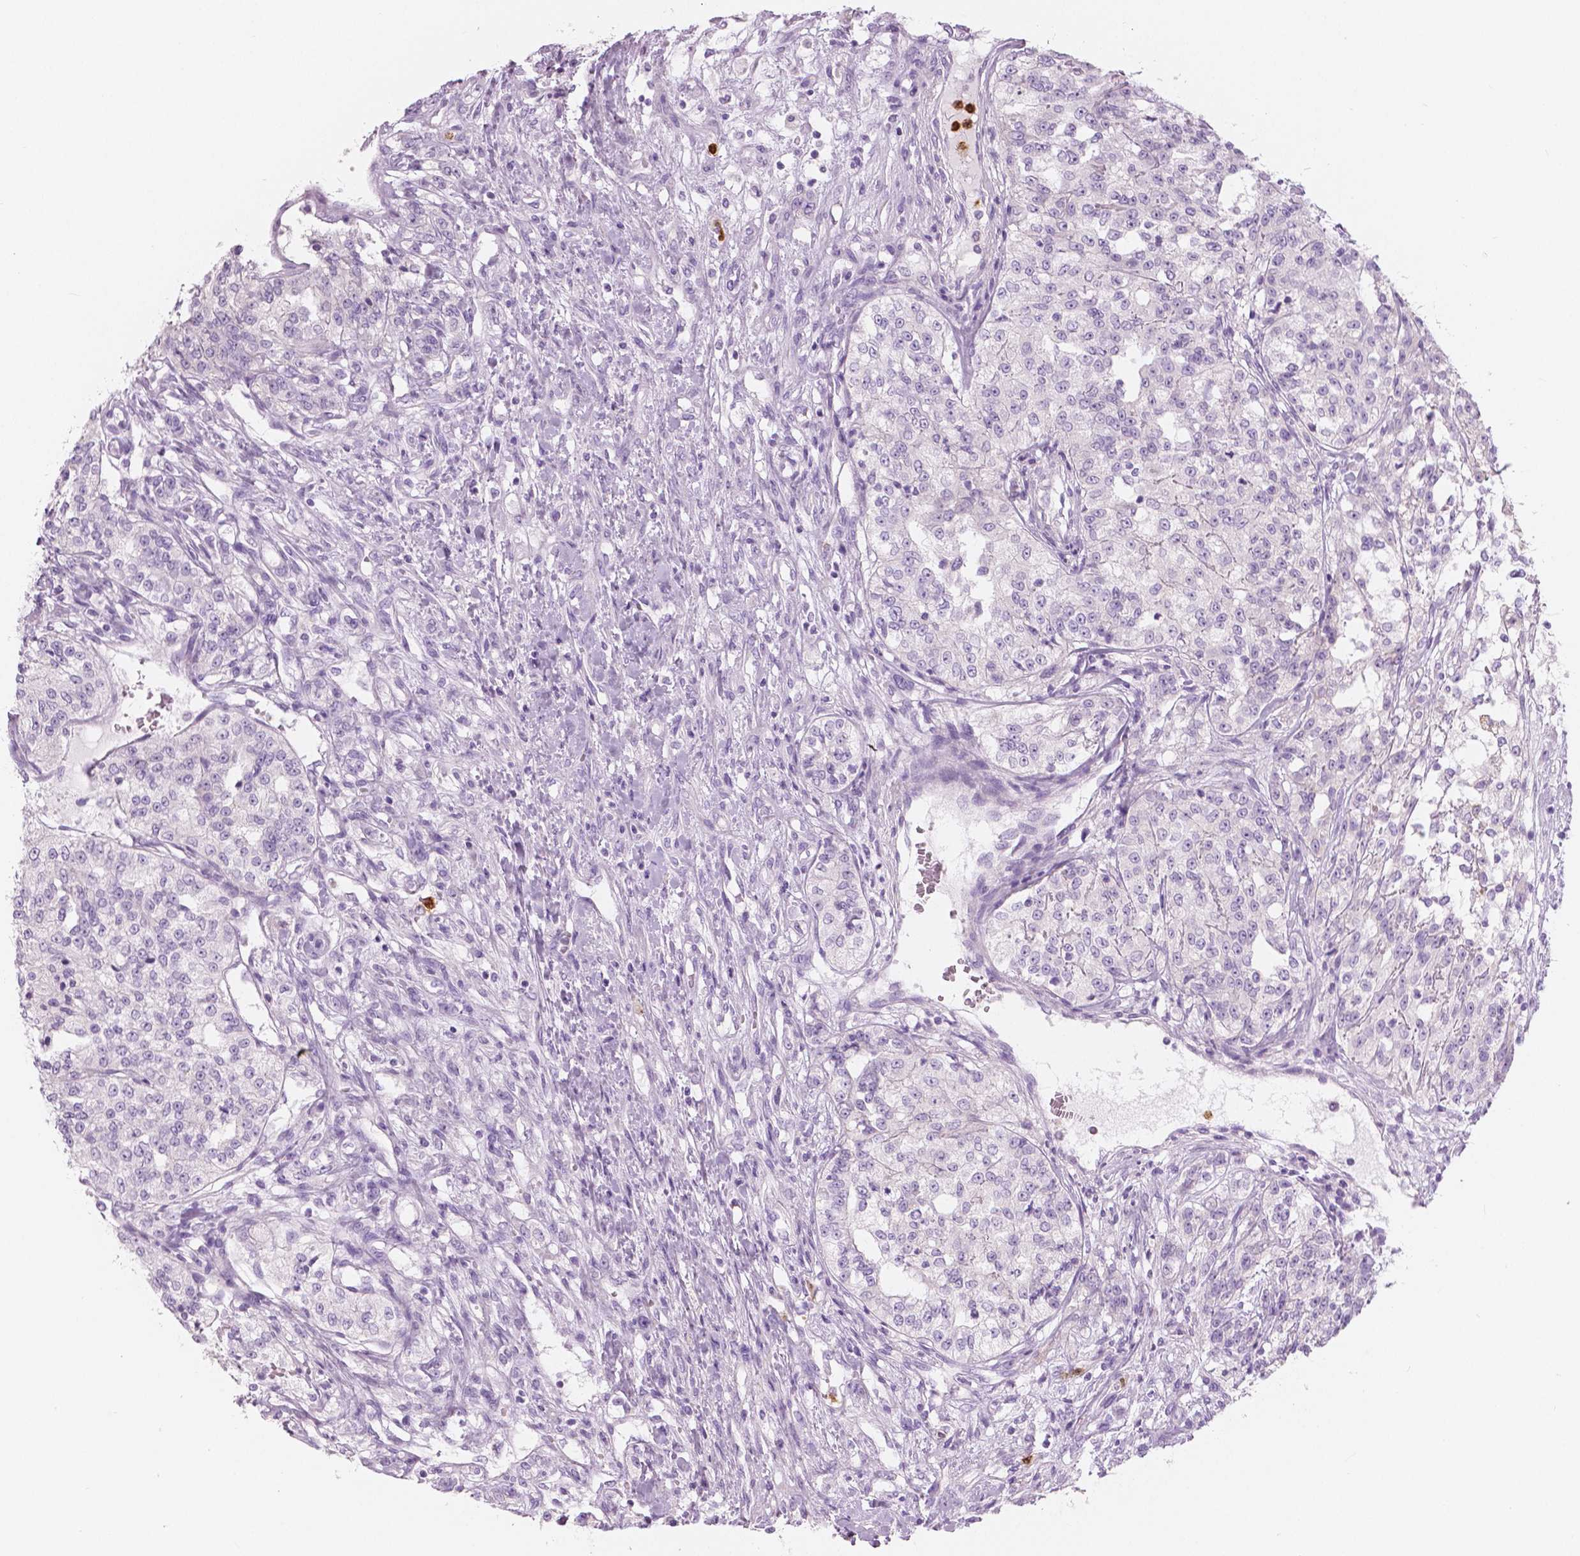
{"staining": {"intensity": "negative", "quantity": "none", "location": "none"}, "tissue": "renal cancer", "cell_type": "Tumor cells", "image_type": "cancer", "snomed": [{"axis": "morphology", "description": "Adenocarcinoma, NOS"}, {"axis": "topography", "description": "Kidney"}], "caption": "The immunohistochemistry histopathology image has no significant staining in tumor cells of renal cancer (adenocarcinoma) tissue. Nuclei are stained in blue.", "gene": "CXCR2", "patient": {"sex": "female", "age": 63}}